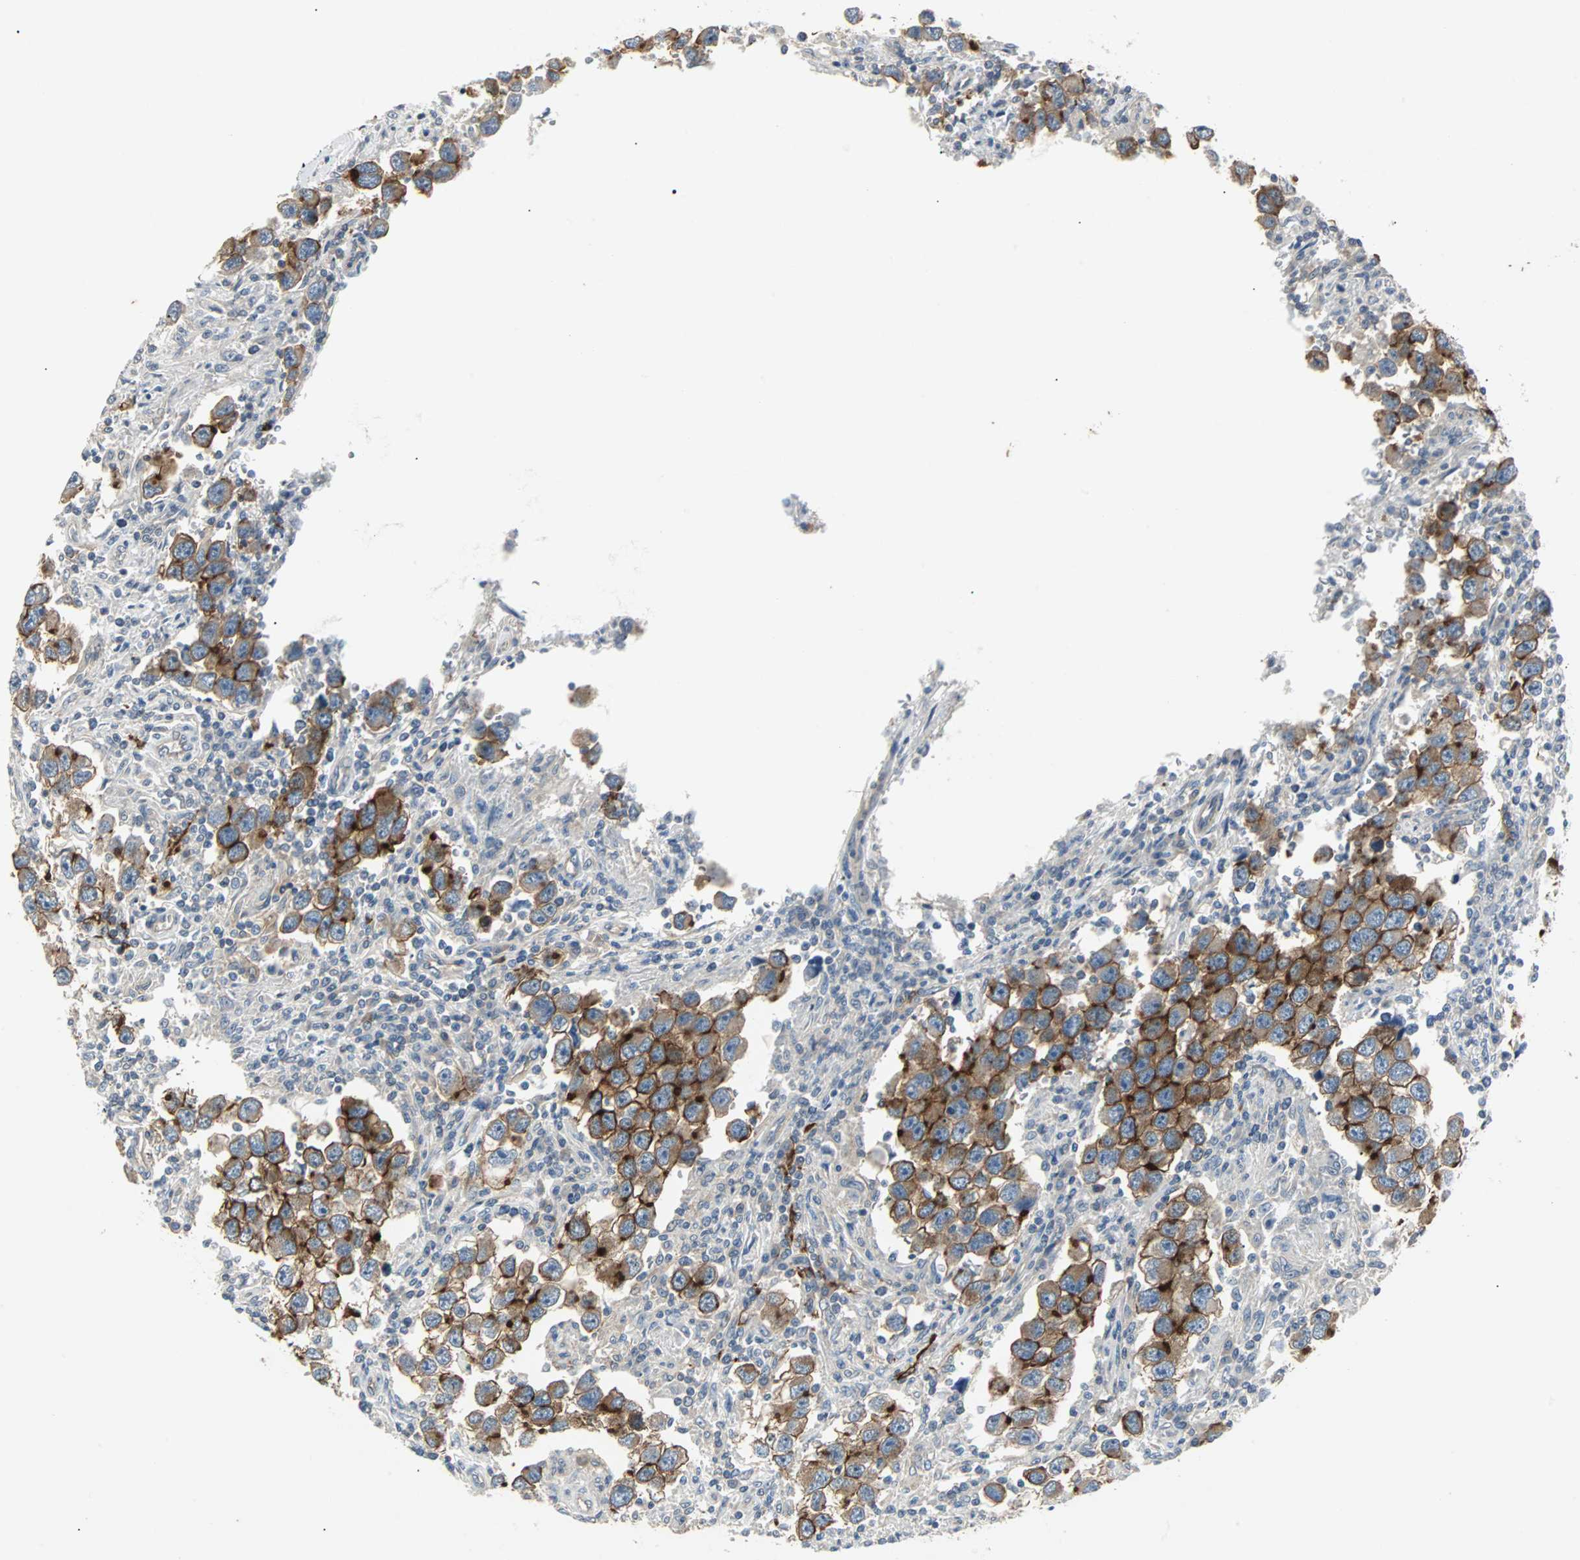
{"staining": {"intensity": "strong", "quantity": ">75%", "location": "cytoplasmic/membranous"}, "tissue": "testis cancer", "cell_type": "Tumor cells", "image_type": "cancer", "snomed": [{"axis": "morphology", "description": "Carcinoma, Embryonal, NOS"}, {"axis": "topography", "description": "Testis"}], "caption": "Tumor cells demonstrate high levels of strong cytoplasmic/membranous expression in approximately >75% of cells in human testis cancer.", "gene": "CMC2", "patient": {"sex": "male", "age": 21}}